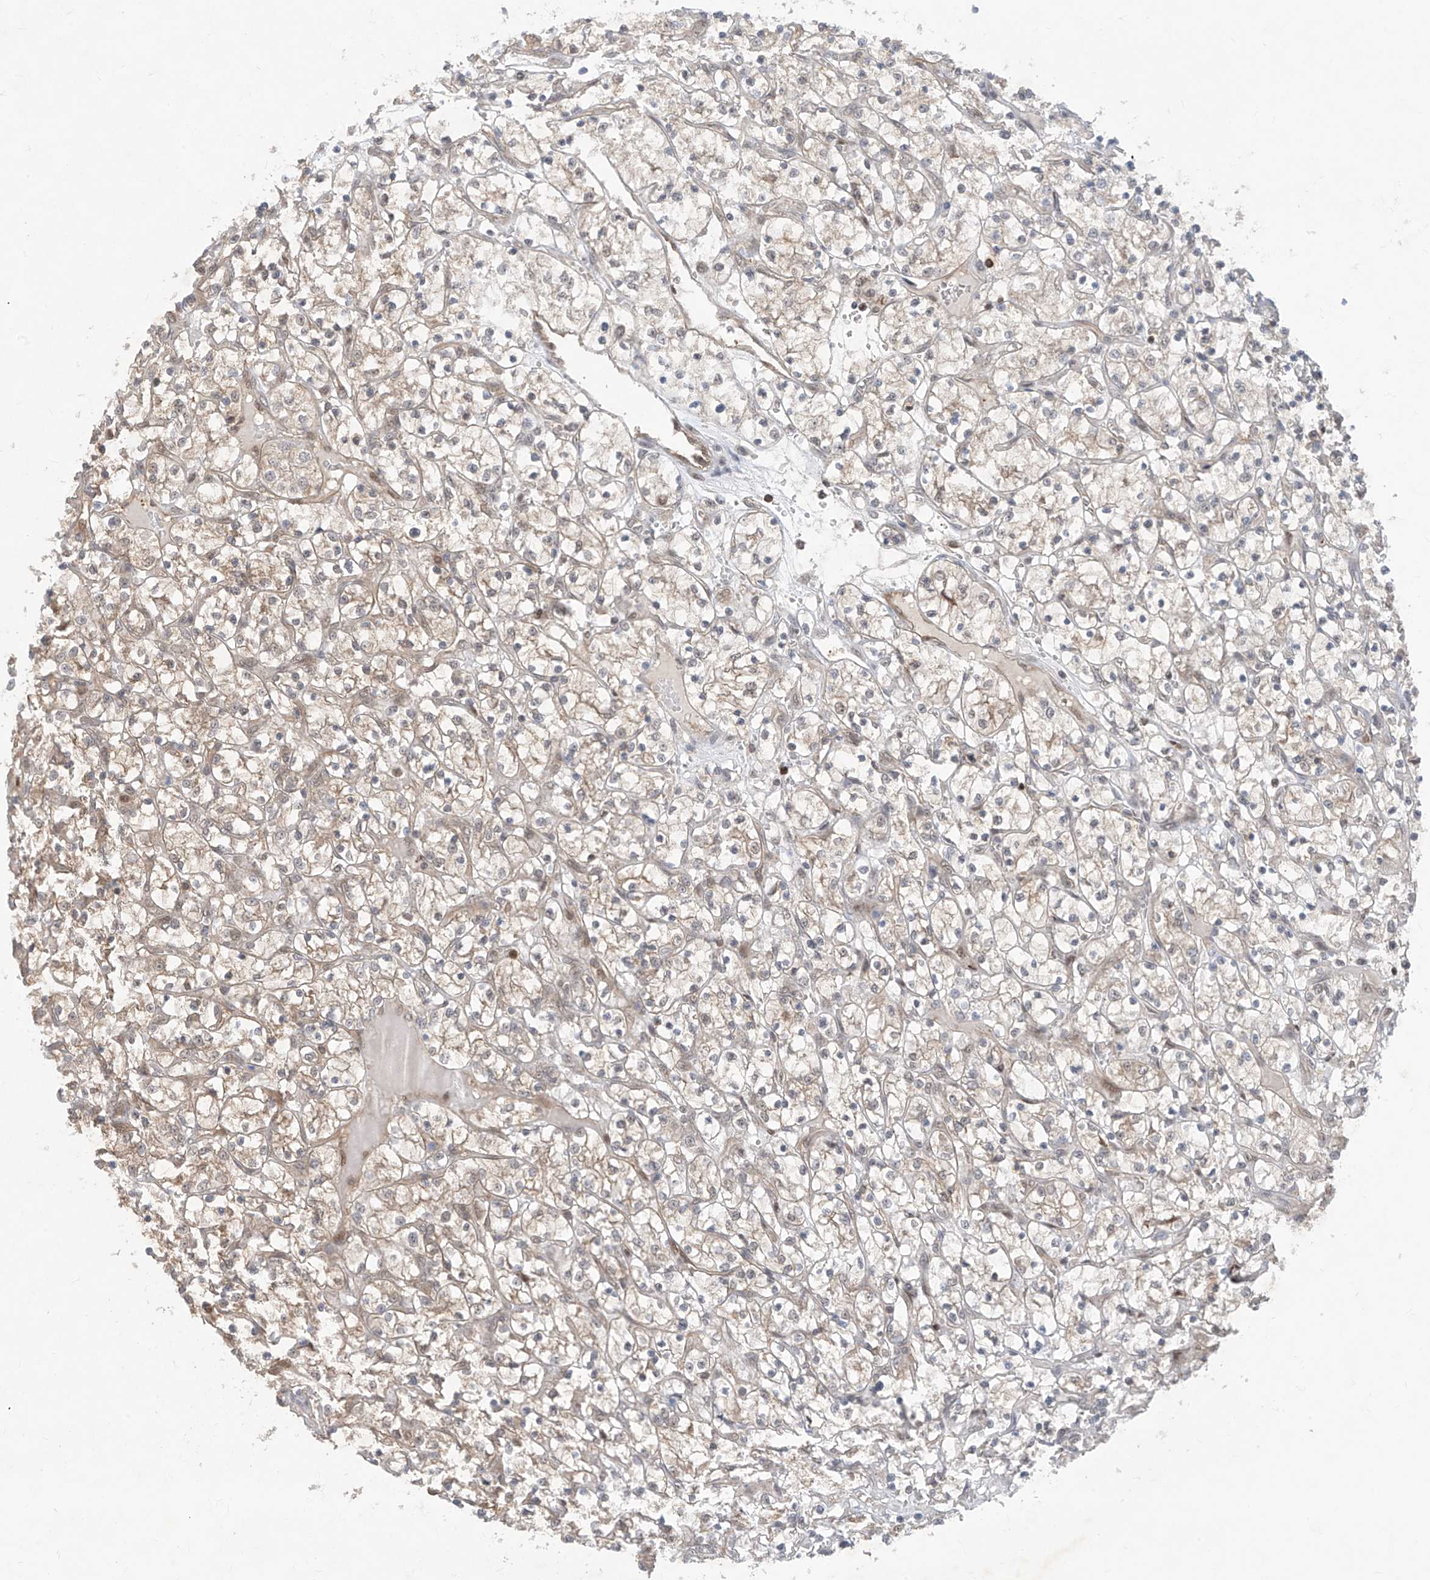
{"staining": {"intensity": "weak", "quantity": "<25%", "location": "cytoplasmic/membranous"}, "tissue": "renal cancer", "cell_type": "Tumor cells", "image_type": "cancer", "snomed": [{"axis": "morphology", "description": "Adenocarcinoma, NOS"}, {"axis": "topography", "description": "Kidney"}], "caption": "Immunohistochemistry (IHC) of adenocarcinoma (renal) displays no expression in tumor cells.", "gene": "ZNF358", "patient": {"sex": "female", "age": 69}}